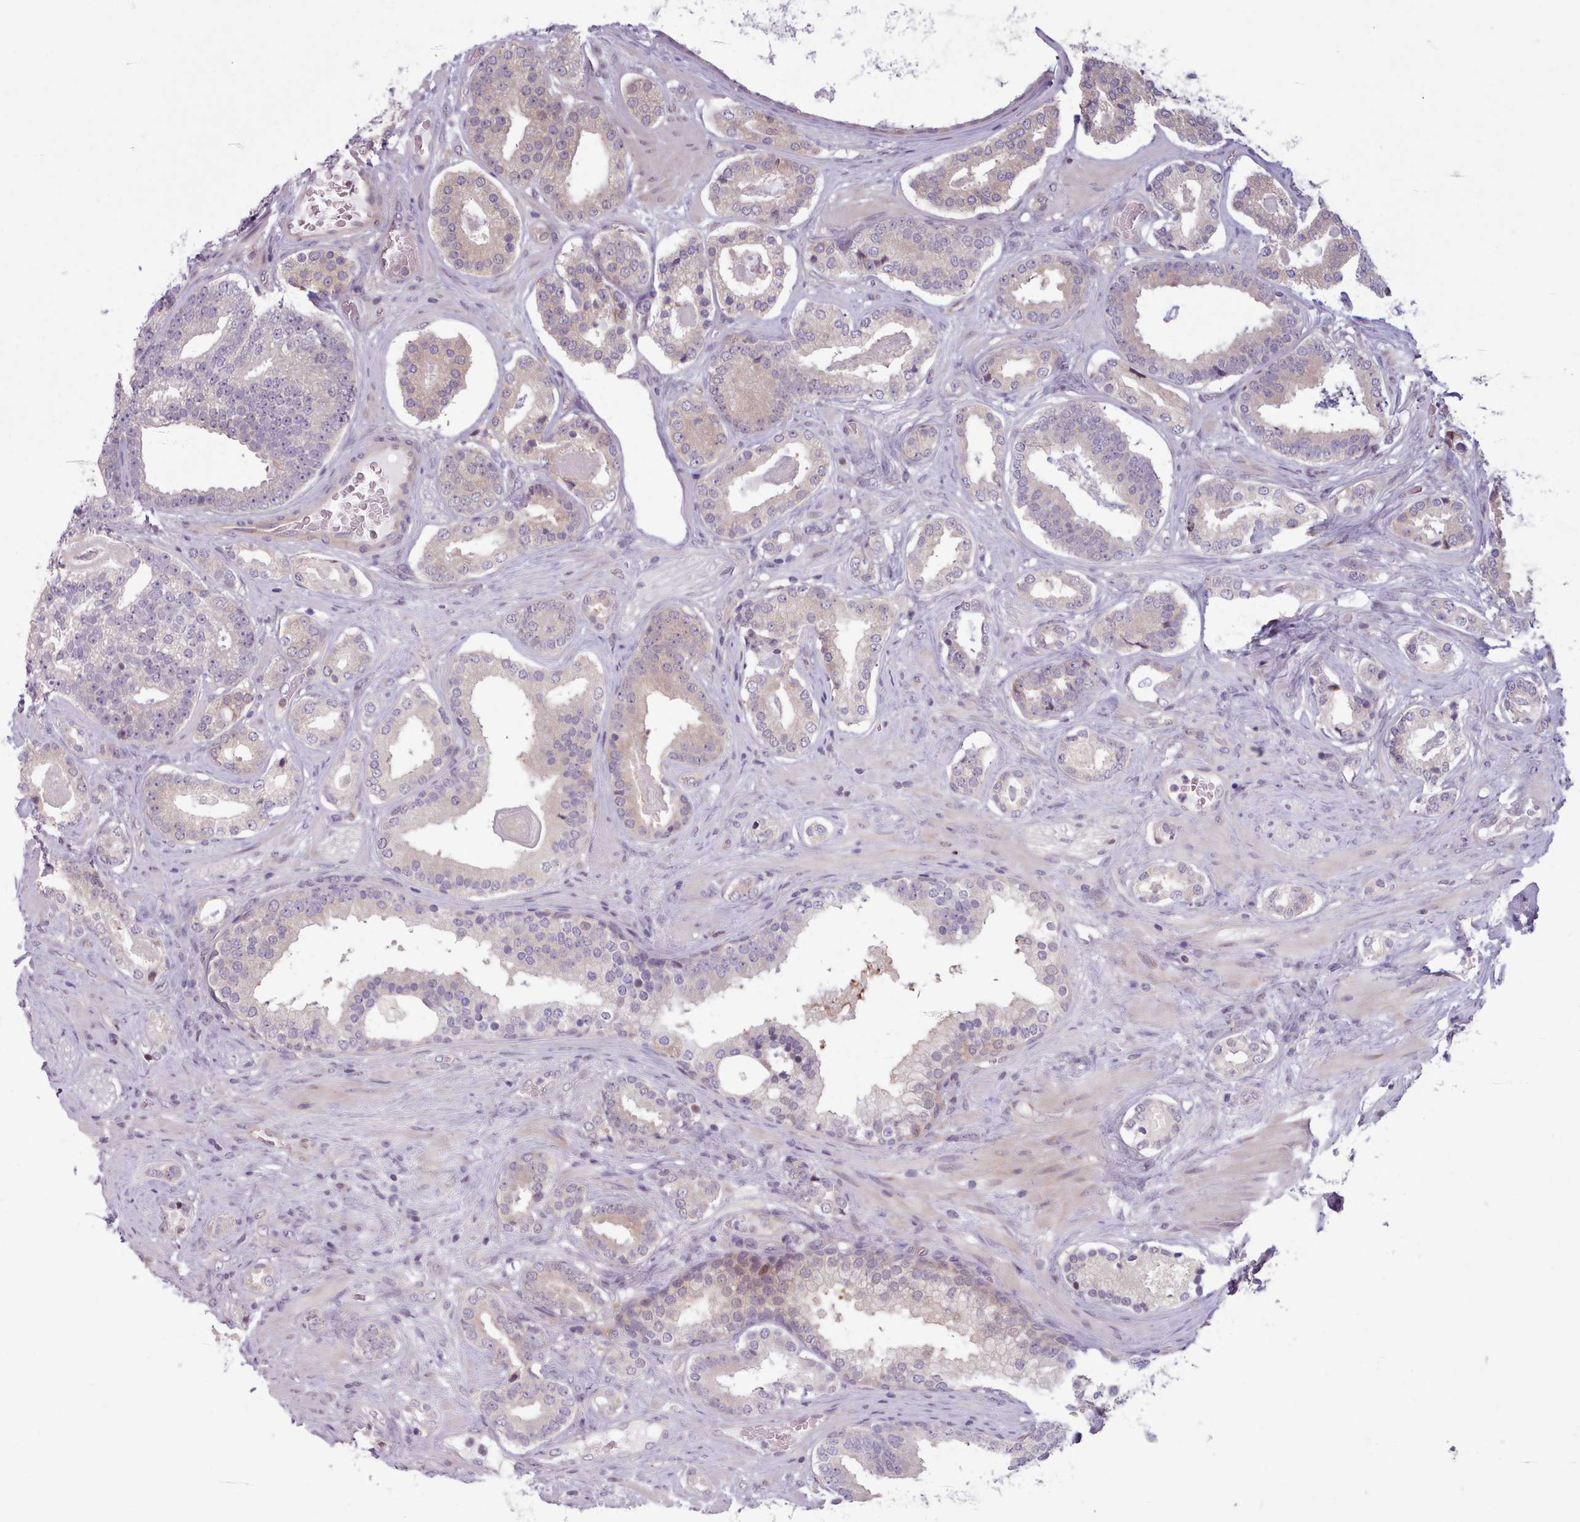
{"staining": {"intensity": "weak", "quantity": "<25%", "location": "cytoplasmic/membranous"}, "tissue": "prostate cancer", "cell_type": "Tumor cells", "image_type": "cancer", "snomed": [{"axis": "morphology", "description": "Adenocarcinoma, High grade"}, {"axis": "topography", "description": "Prostate"}], "caption": "Histopathology image shows no protein positivity in tumor cells of prostate cancer tissue. Nuclei are stained in blue.", "gene": "KBTBD7", "patient": {"sex": "male", "age": 60}}